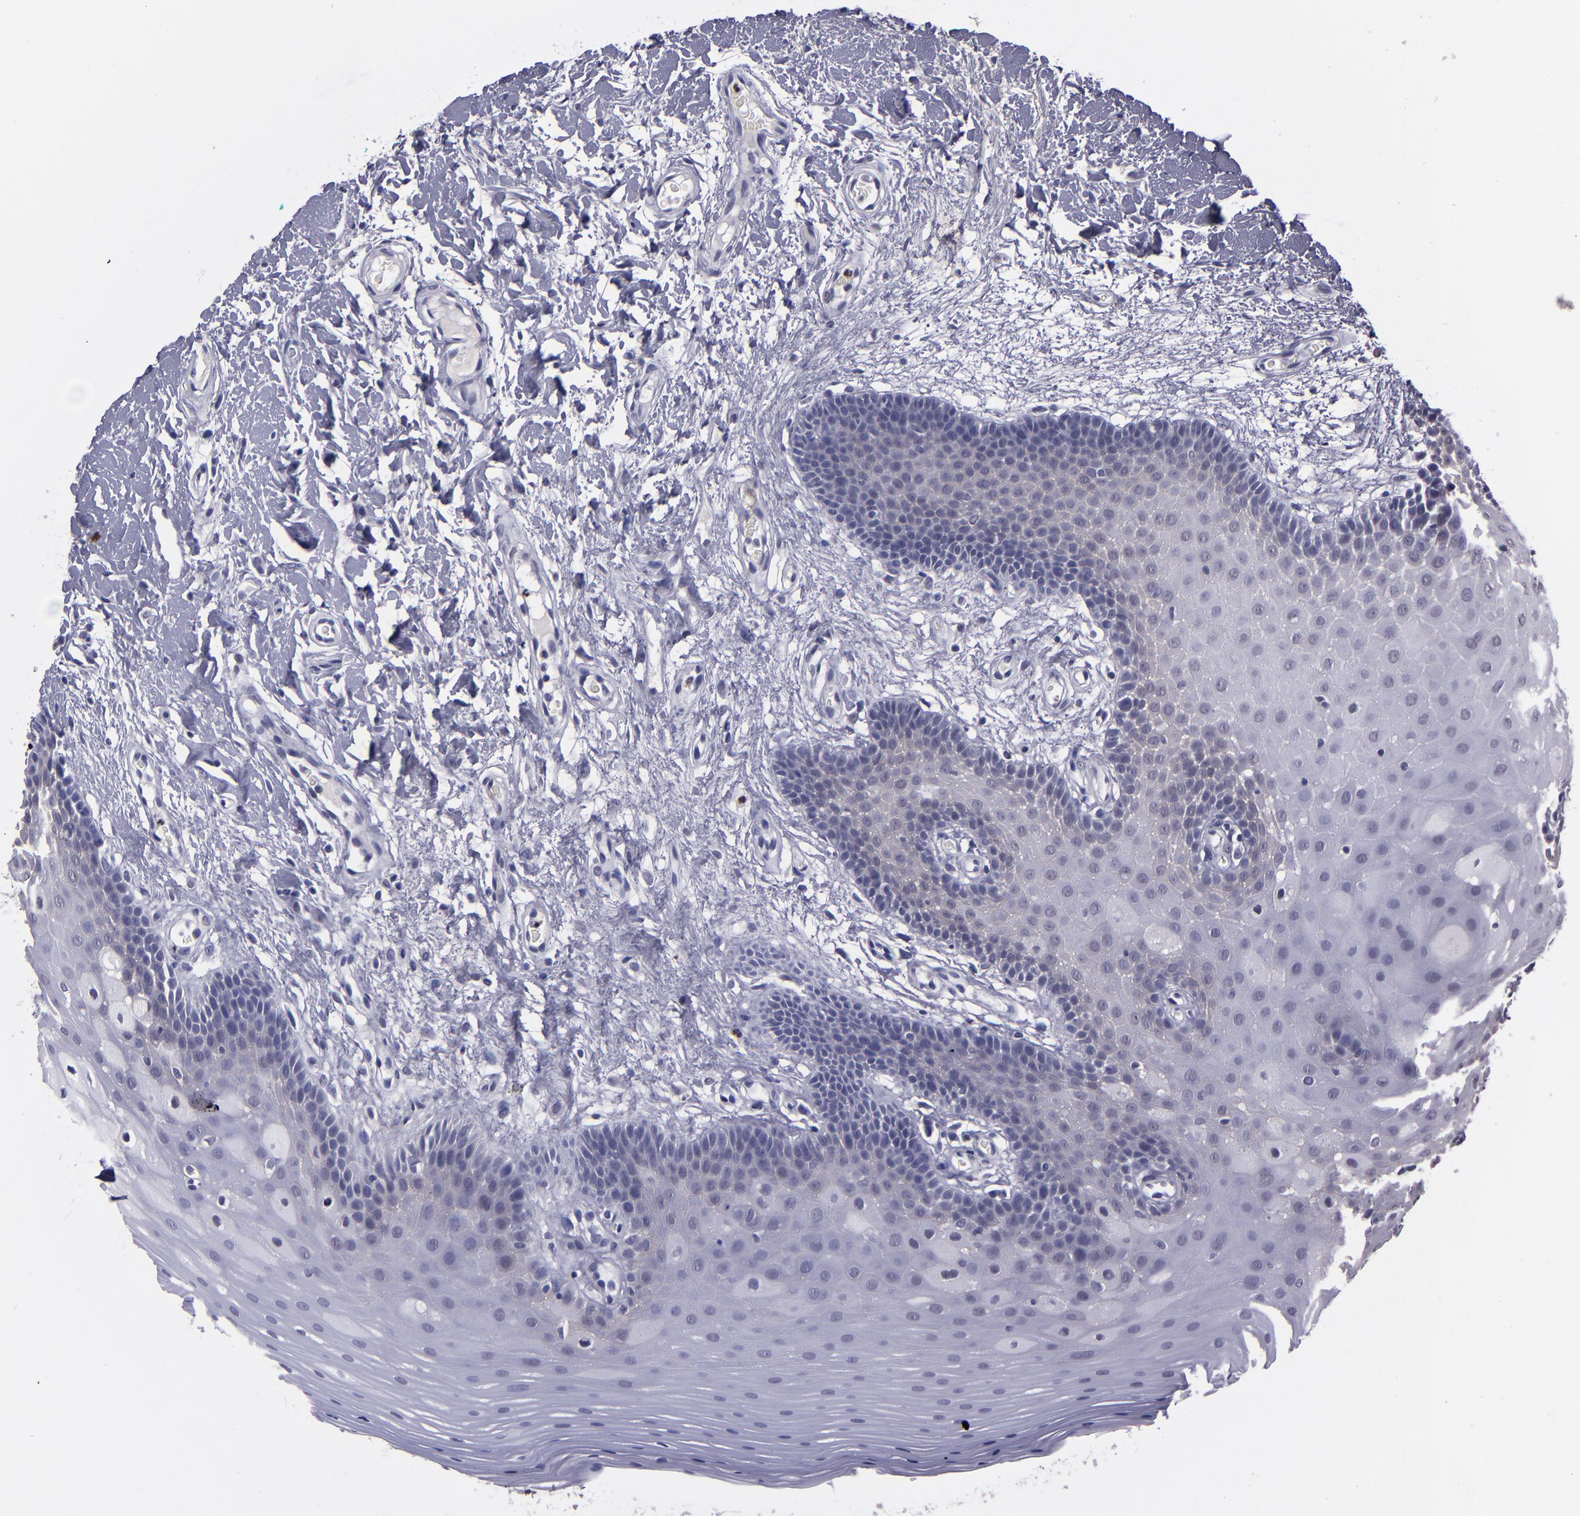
{"staining": {"intensity": "weak", "quantity": "<25%", "location": "cytoplasmic/membranous"}, "tissue": "oral mucosa", "cell_type": "Squamous epithelial cells", "image_type": "normal", "snomed": [{"axis": "morphology", "description": "Normal tissue, NOS"}, {"axis": "morphology", "description": "Squamous cell carcinoma, NOS"}, {"axis": "topography", "description": "Skeletal muscle"}, {"axis": "topography", "description": "Oral tissue"}, {"axis": "topography", "description": "Head-Neck"}], "caption": "A high-resolution photomicrograph shows immunohistochemistry (IHC) staining of normal oral mucosa, which shows no significant expression in squamous epithelial cells.", "gene": "CEBPE", "patient": {"sex": "male", "age": 71}}